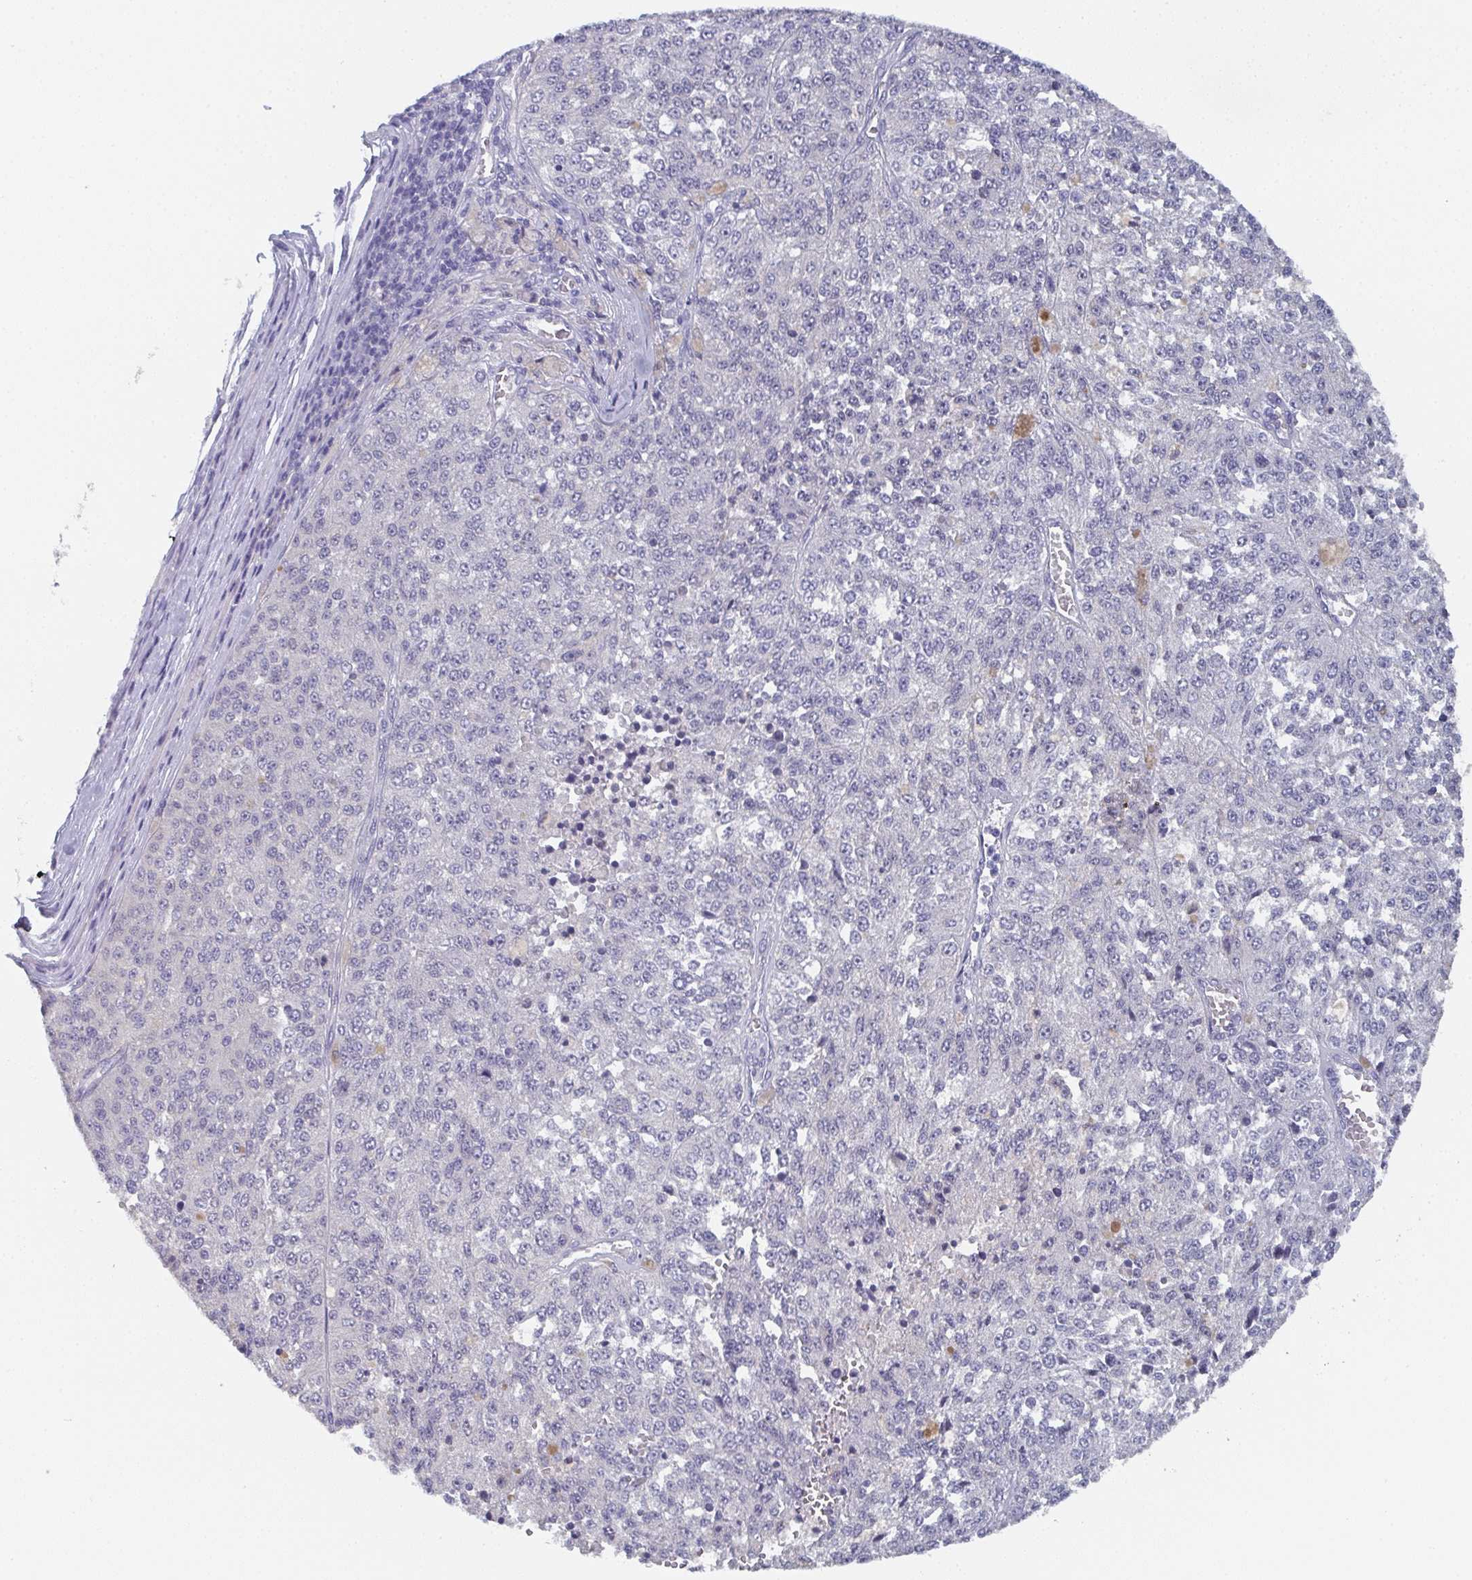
{"staining": {"intensity": "negative", "quantity": "none", "location": "none"}, "tissue": "melanoma", "cell_type": "Tumor cells", "image_type": "cancer", "snomed": [{"axis": "morphology", "description": "Malignant melanoma, Metastatic site"}, {"axis": "topography", "description": "Lymph node"}], "caption": "An IHC histopathology image of melanoma is shown. There is no staining in tumor cells of melanoma.", "gene": "DYDC2", "patient": {"sex": "female", "age": 64}}